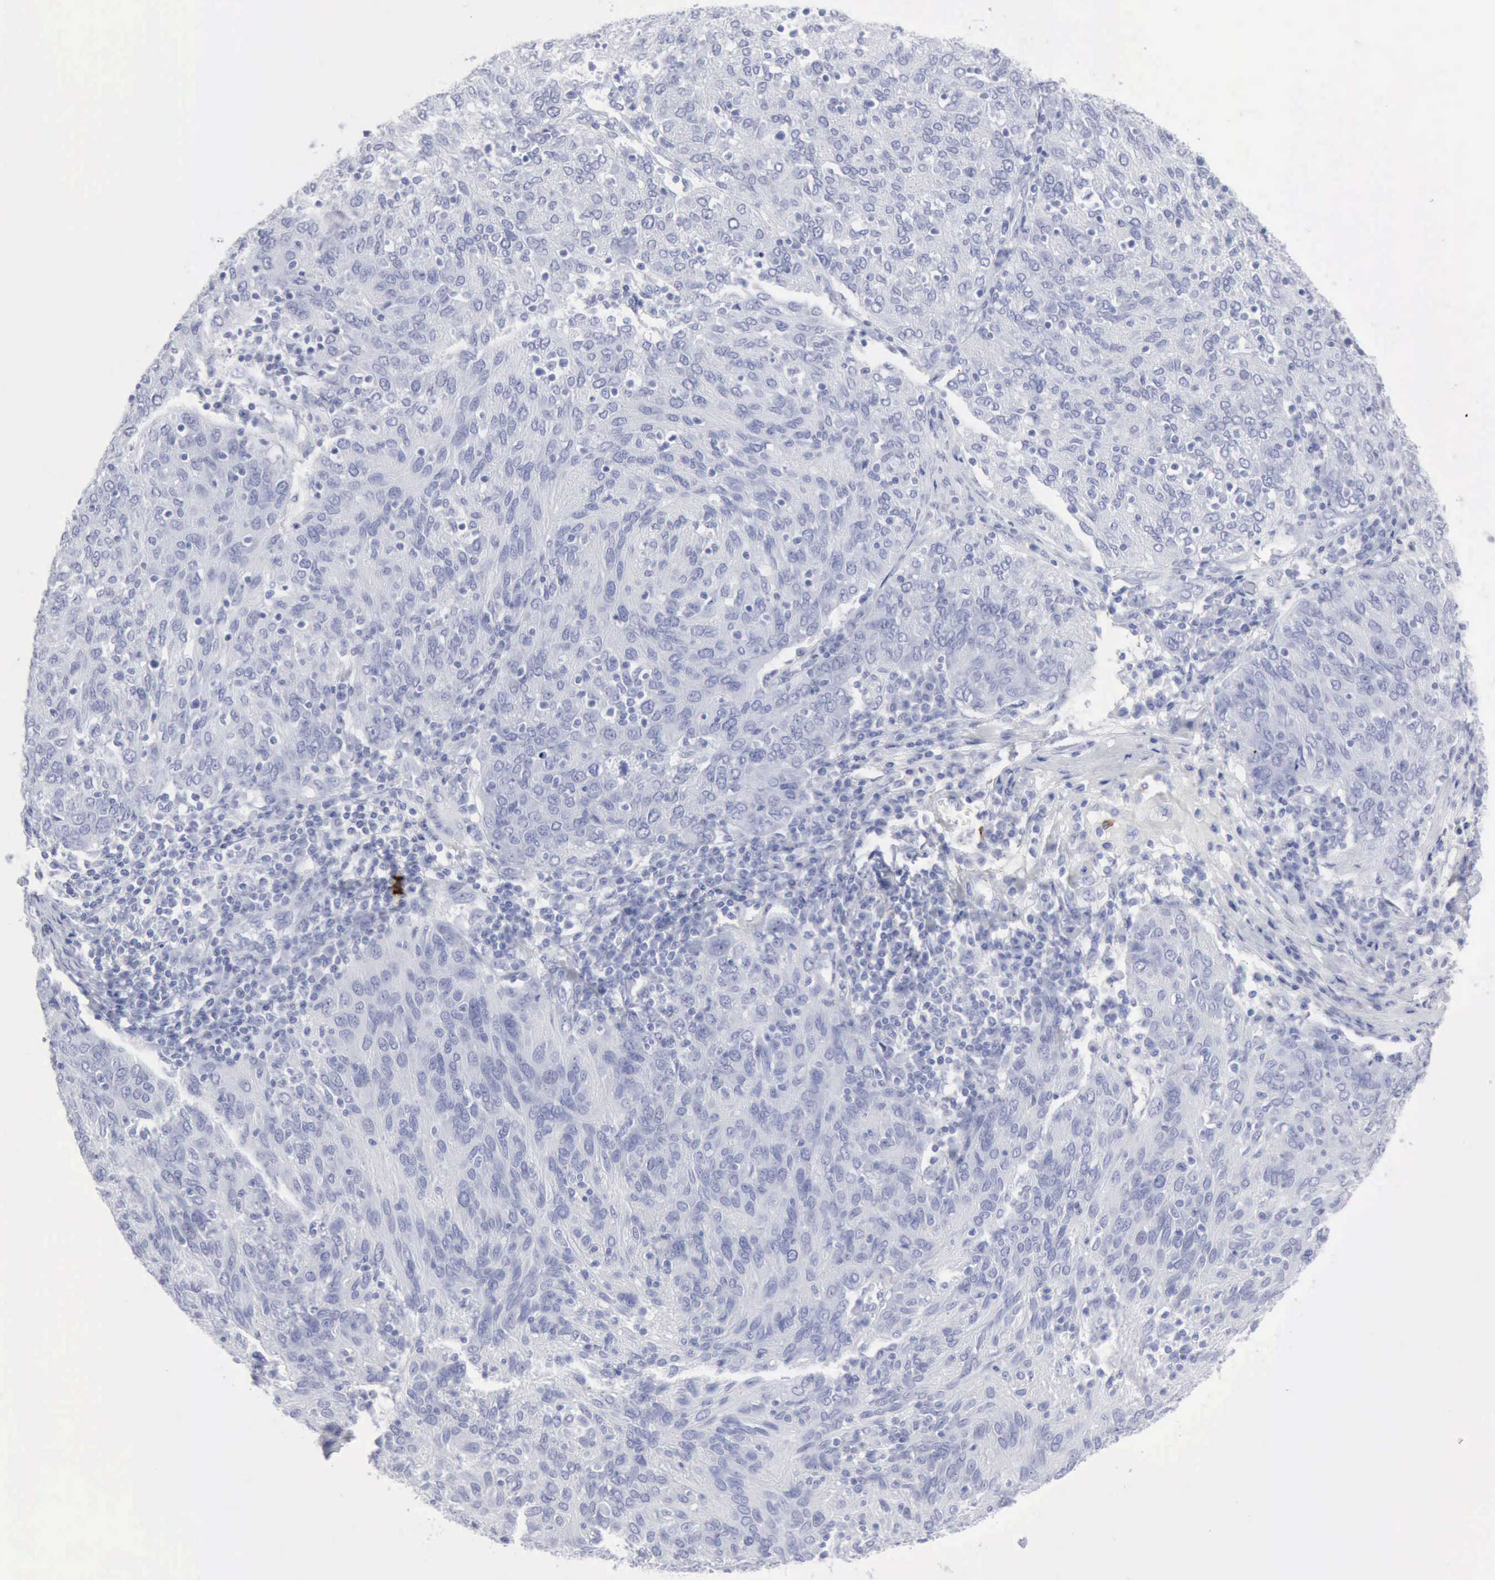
{"staining": {"intensity": "negative", "quantity": "none", "location": "none"}, "tissue": "ovarian cancer", "cell_type": "Tumor cells", "image_type": "cancer", "snomed": [{"axis": "morphology", "description": "Carcinoma, endometroid"}, {"axis": "topography", "description": "Ovary"}], "caption": "Histopathology image shows no significant protein staining in tumor cells of ovarian endometroid carcinoma.", "gene": "CMA1", "patient": {"sex": "female", "age": 50}}